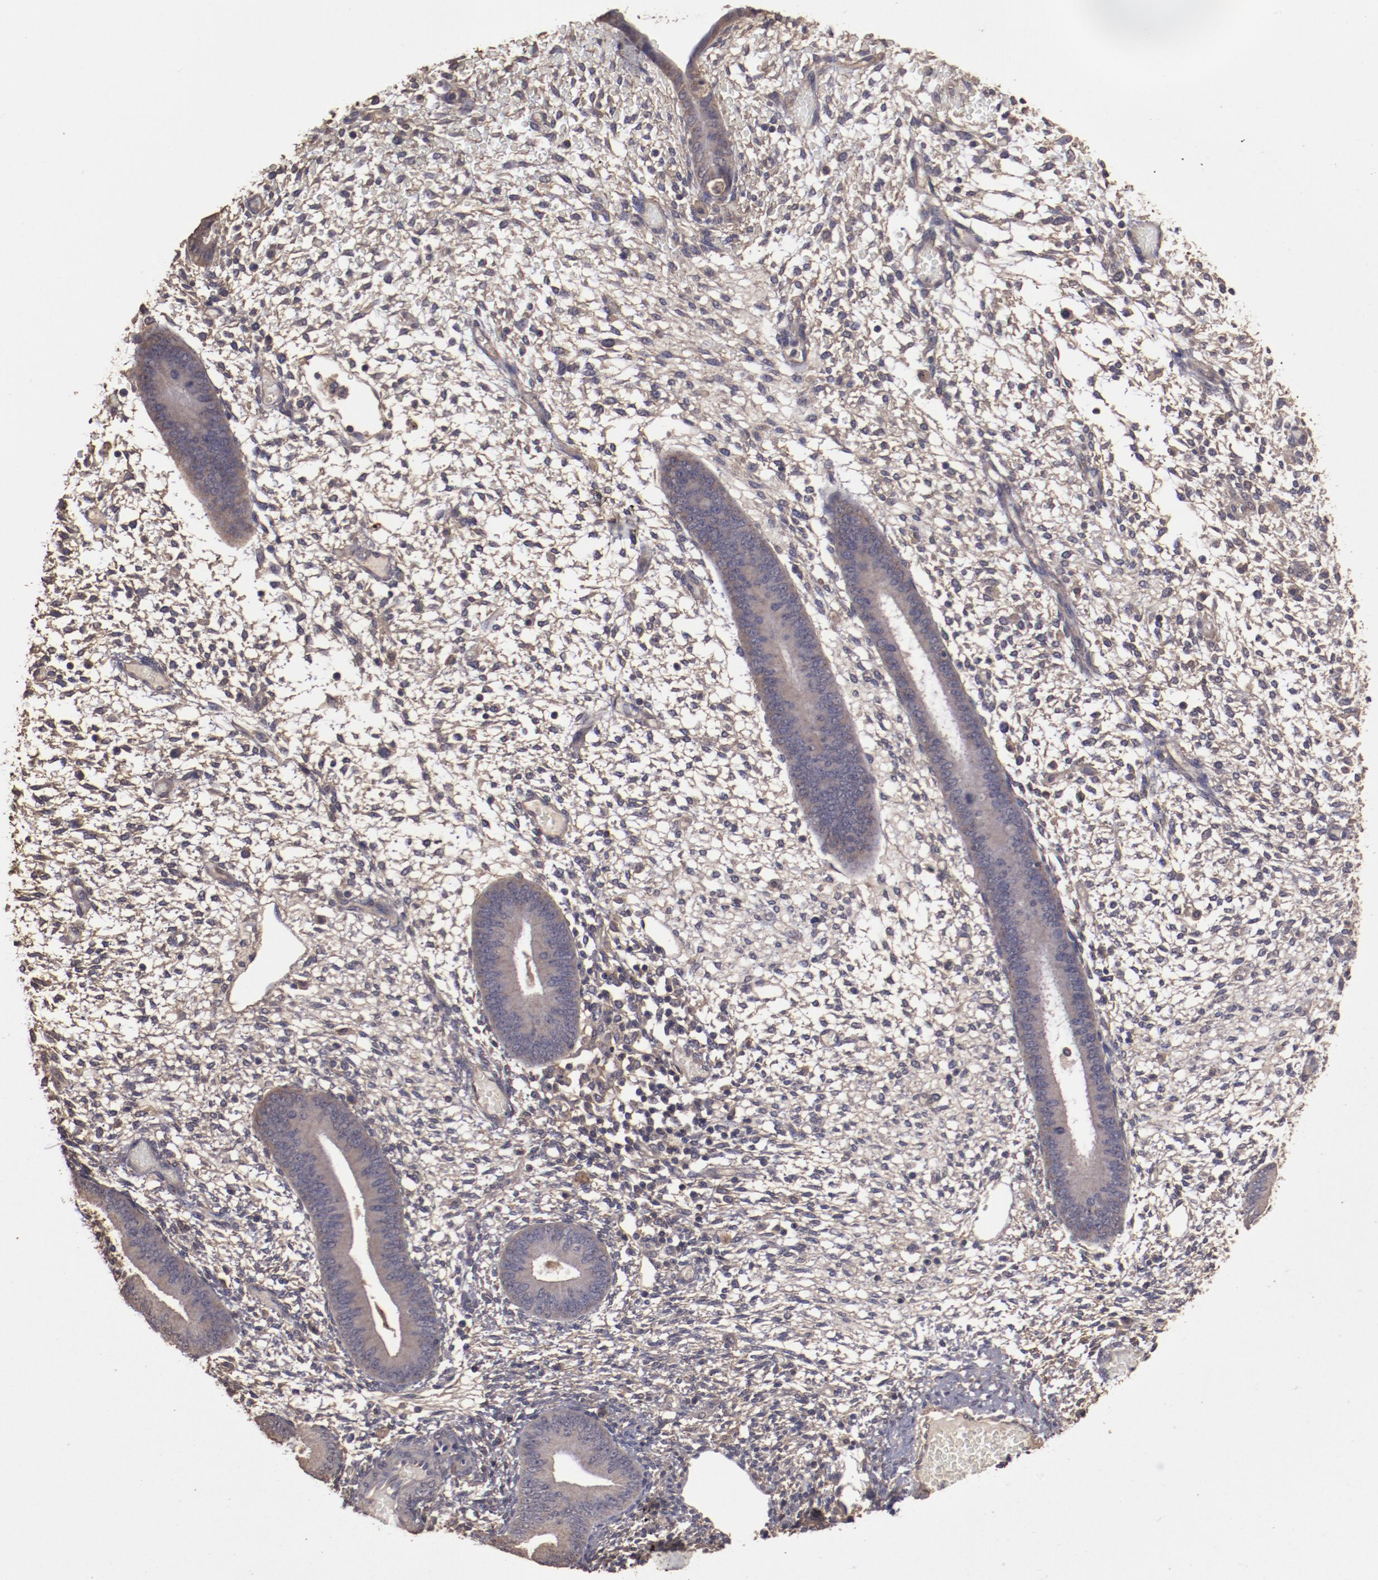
{"staining": {"intensity": "weak", "quantity": ">75%", "location": "cytoplasmic/membranous"}, "tissue": "endometrium", "cell_type": "Cells in endometrial stroma", "image_type": "normal", "snomed": [{"axis": "morphology", "description": "Normal tissue, NOS"}, {"axis": "topography", "description": "Endometrium"}], "caption": "Weak cytoplasmic/membranous positivity for a protein is seen in about >75% of cells in endometrial stroma of unremarkable endometrium using immunohistochemistry.", "gene": "FAT1", "patient": {"sex": "female", "age": 42}}